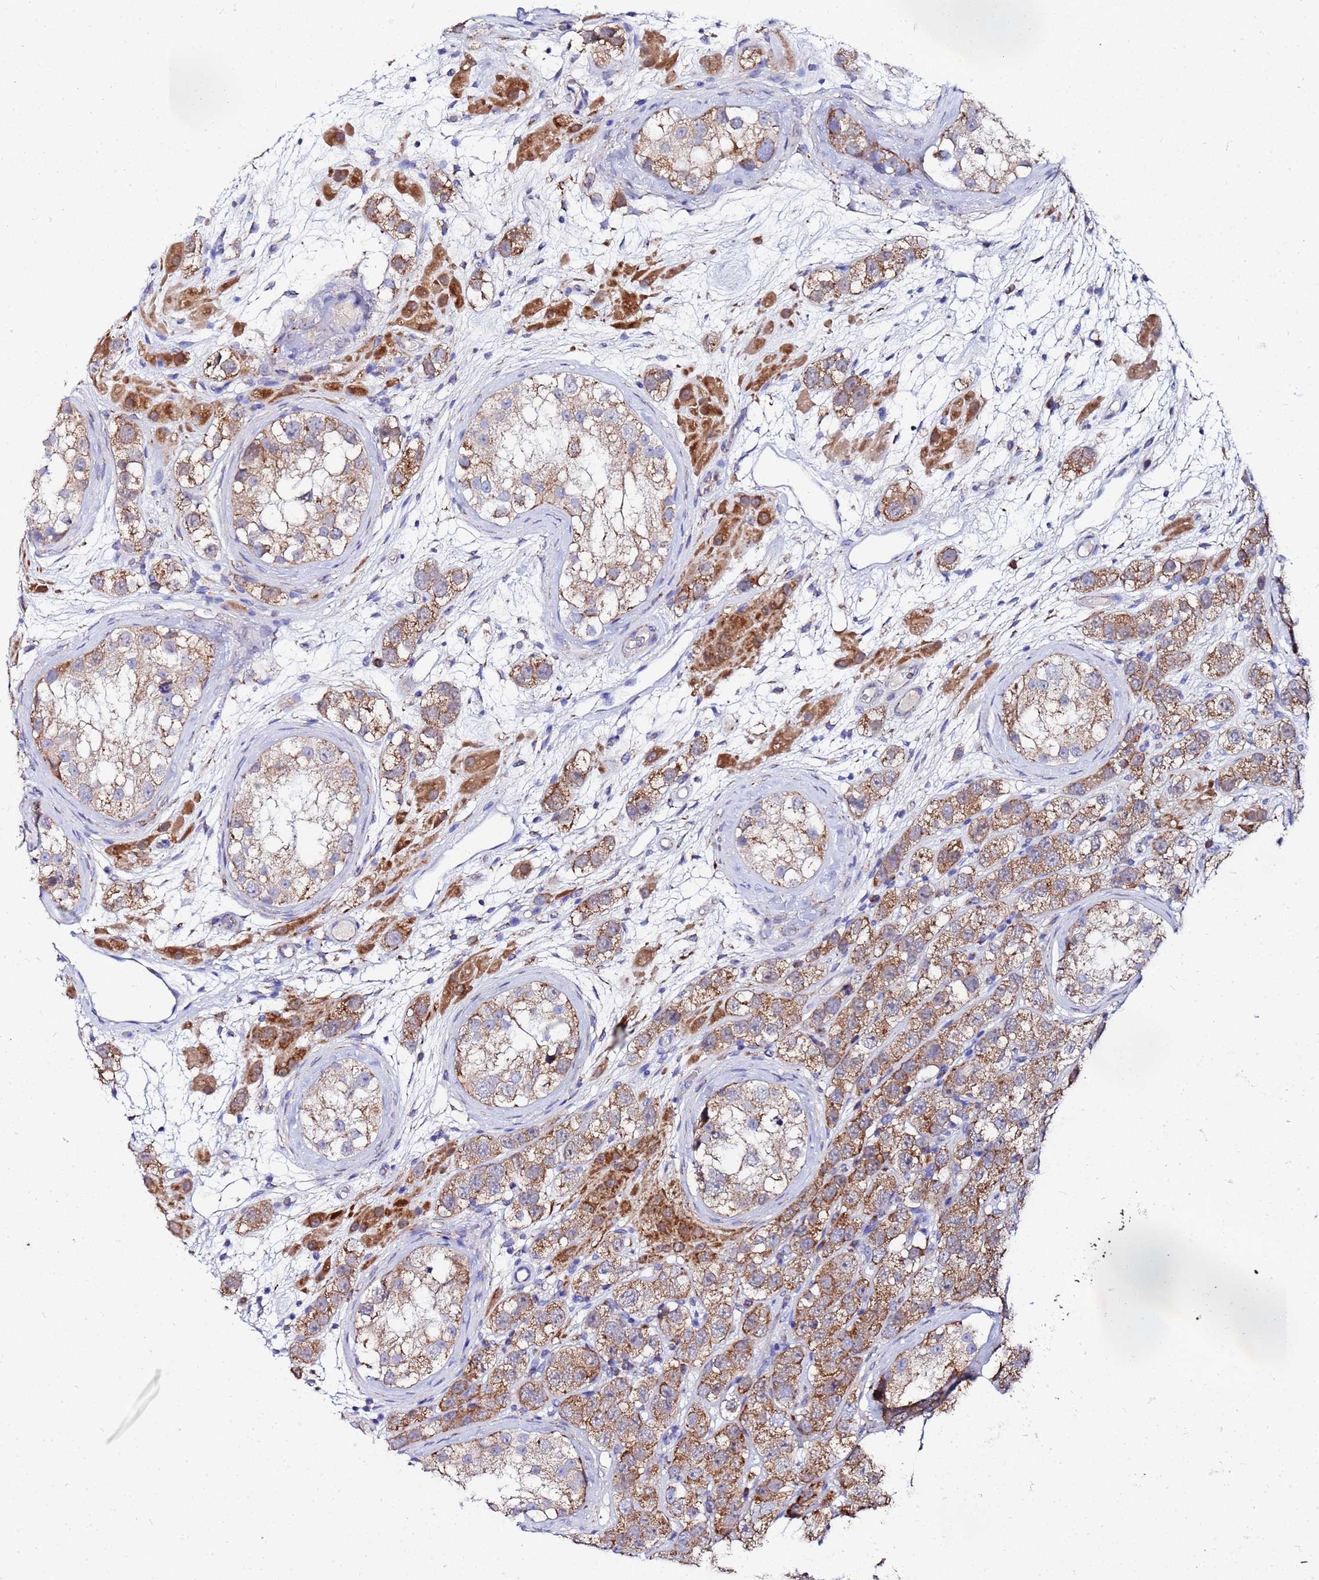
{"staining": {"intensity": "moderate", "quantity": ">75%", "location": "cytoplasmic/membranous"}, "tissue": "testis cancer", "cell_type": "Tumor cells", "image_type": "cancer", "snomed": [{"axis": "morphology", "description": "Seminoma, NOS"}, {"axis": "topography", "description": "Testis"}], "caption": "Immunohistochemistry (IHC) (DAB (3,3'-diaminobenzidine)) staining of human seminoma (testis) exhibits moderate cytoplasmic/membranous protein expression in about >75% of tumor cells. (DAB = brown stain, brightfield microscopy at high magnification).", "gene": "FAHD2A", "patient": {"sex": "male", "age": 28}}